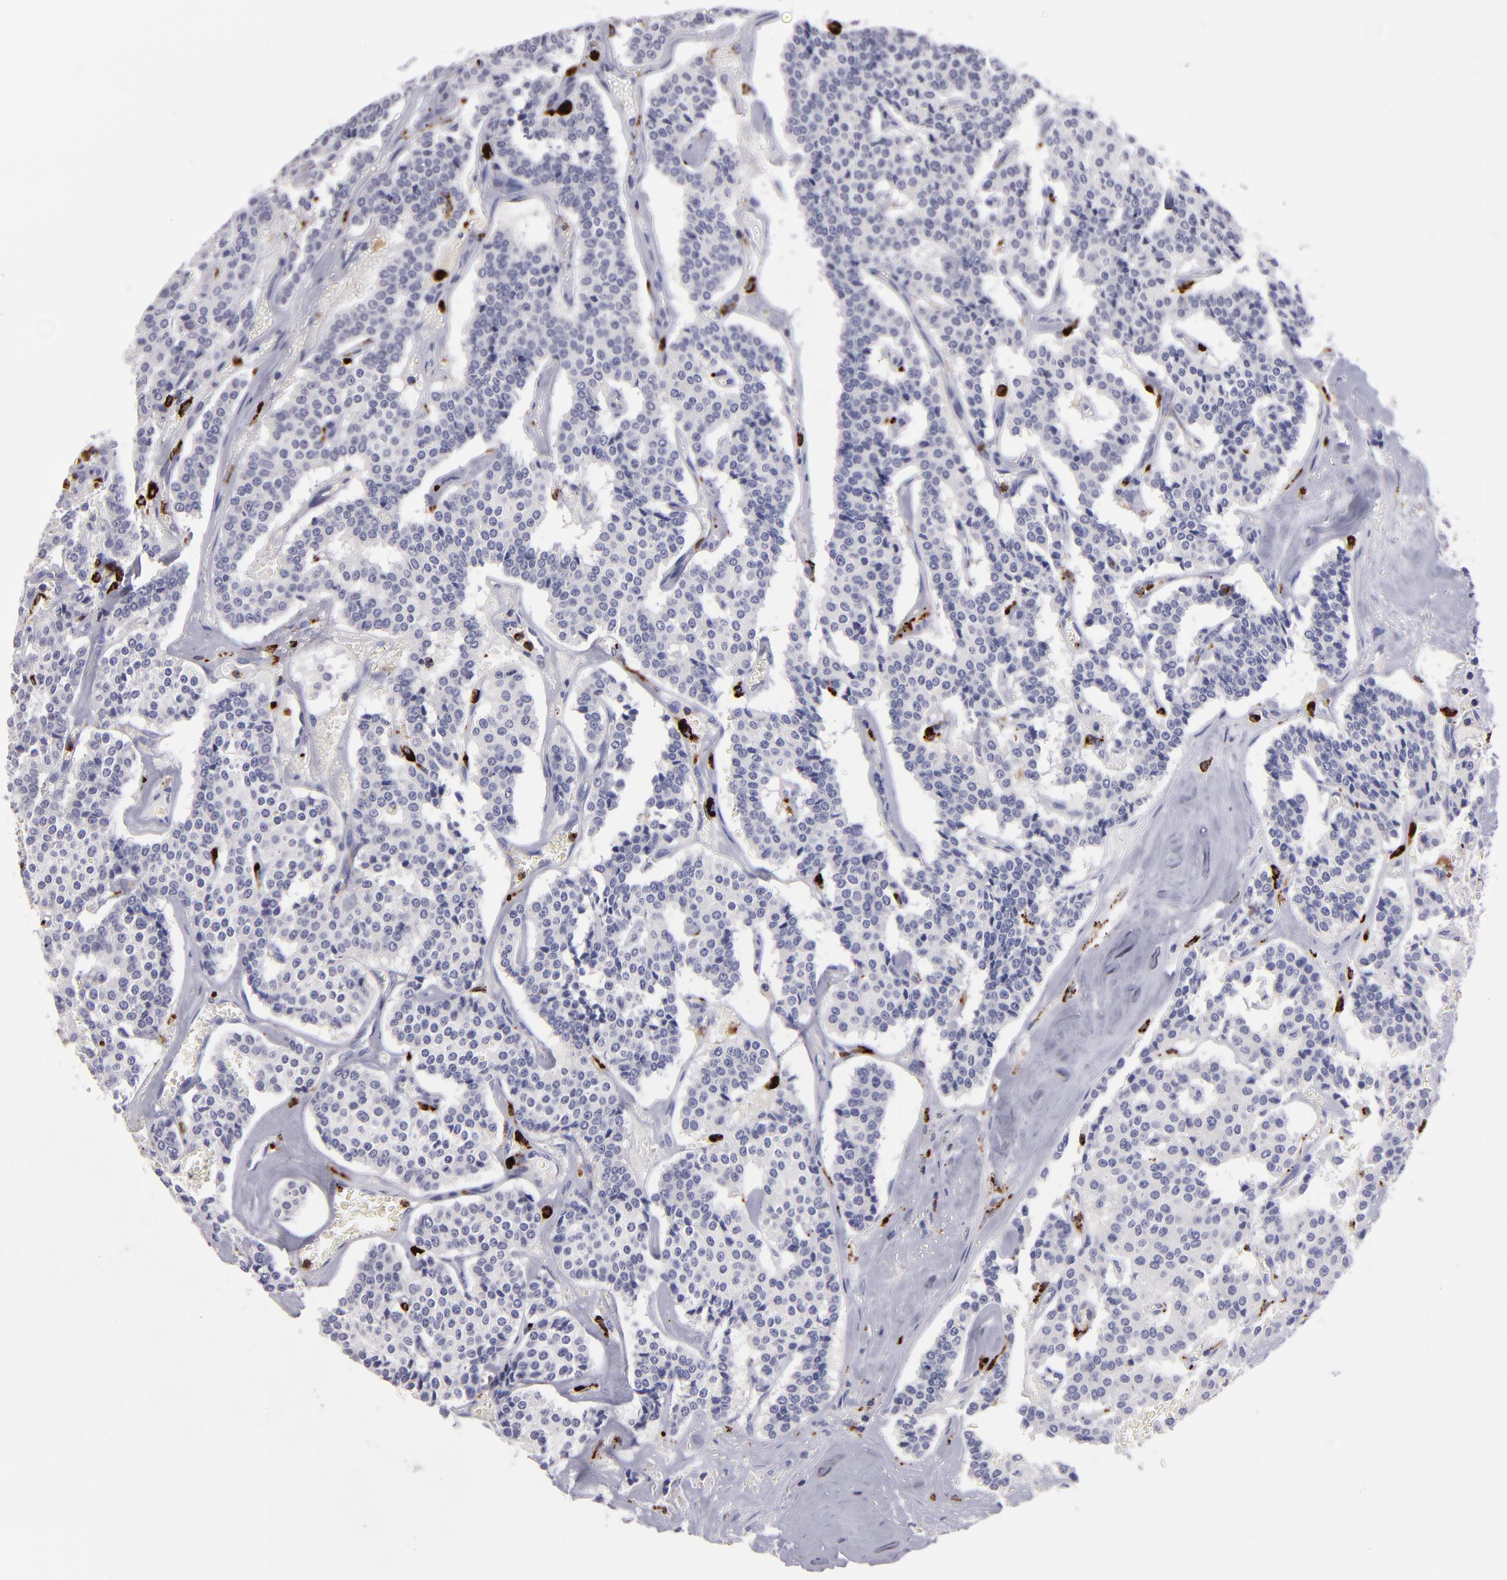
{"staining": {"intensity": "negative", "quantity": "none", "location": "none"}, "tissue": "carcinoid", "cell_type": "Tumor cells", "image_type": "cancer", "snomed": [{"axis": "morphology", "description": "Carcinoid, malignant, NOS"}, {"axis": "topography", "description": "Bronchus"}], "caption": "A histopathology image of human carcinoid is negative for staining in tumor cells.", "gene": "CTSS", "patient": {"sex": "male", "age": 55}}